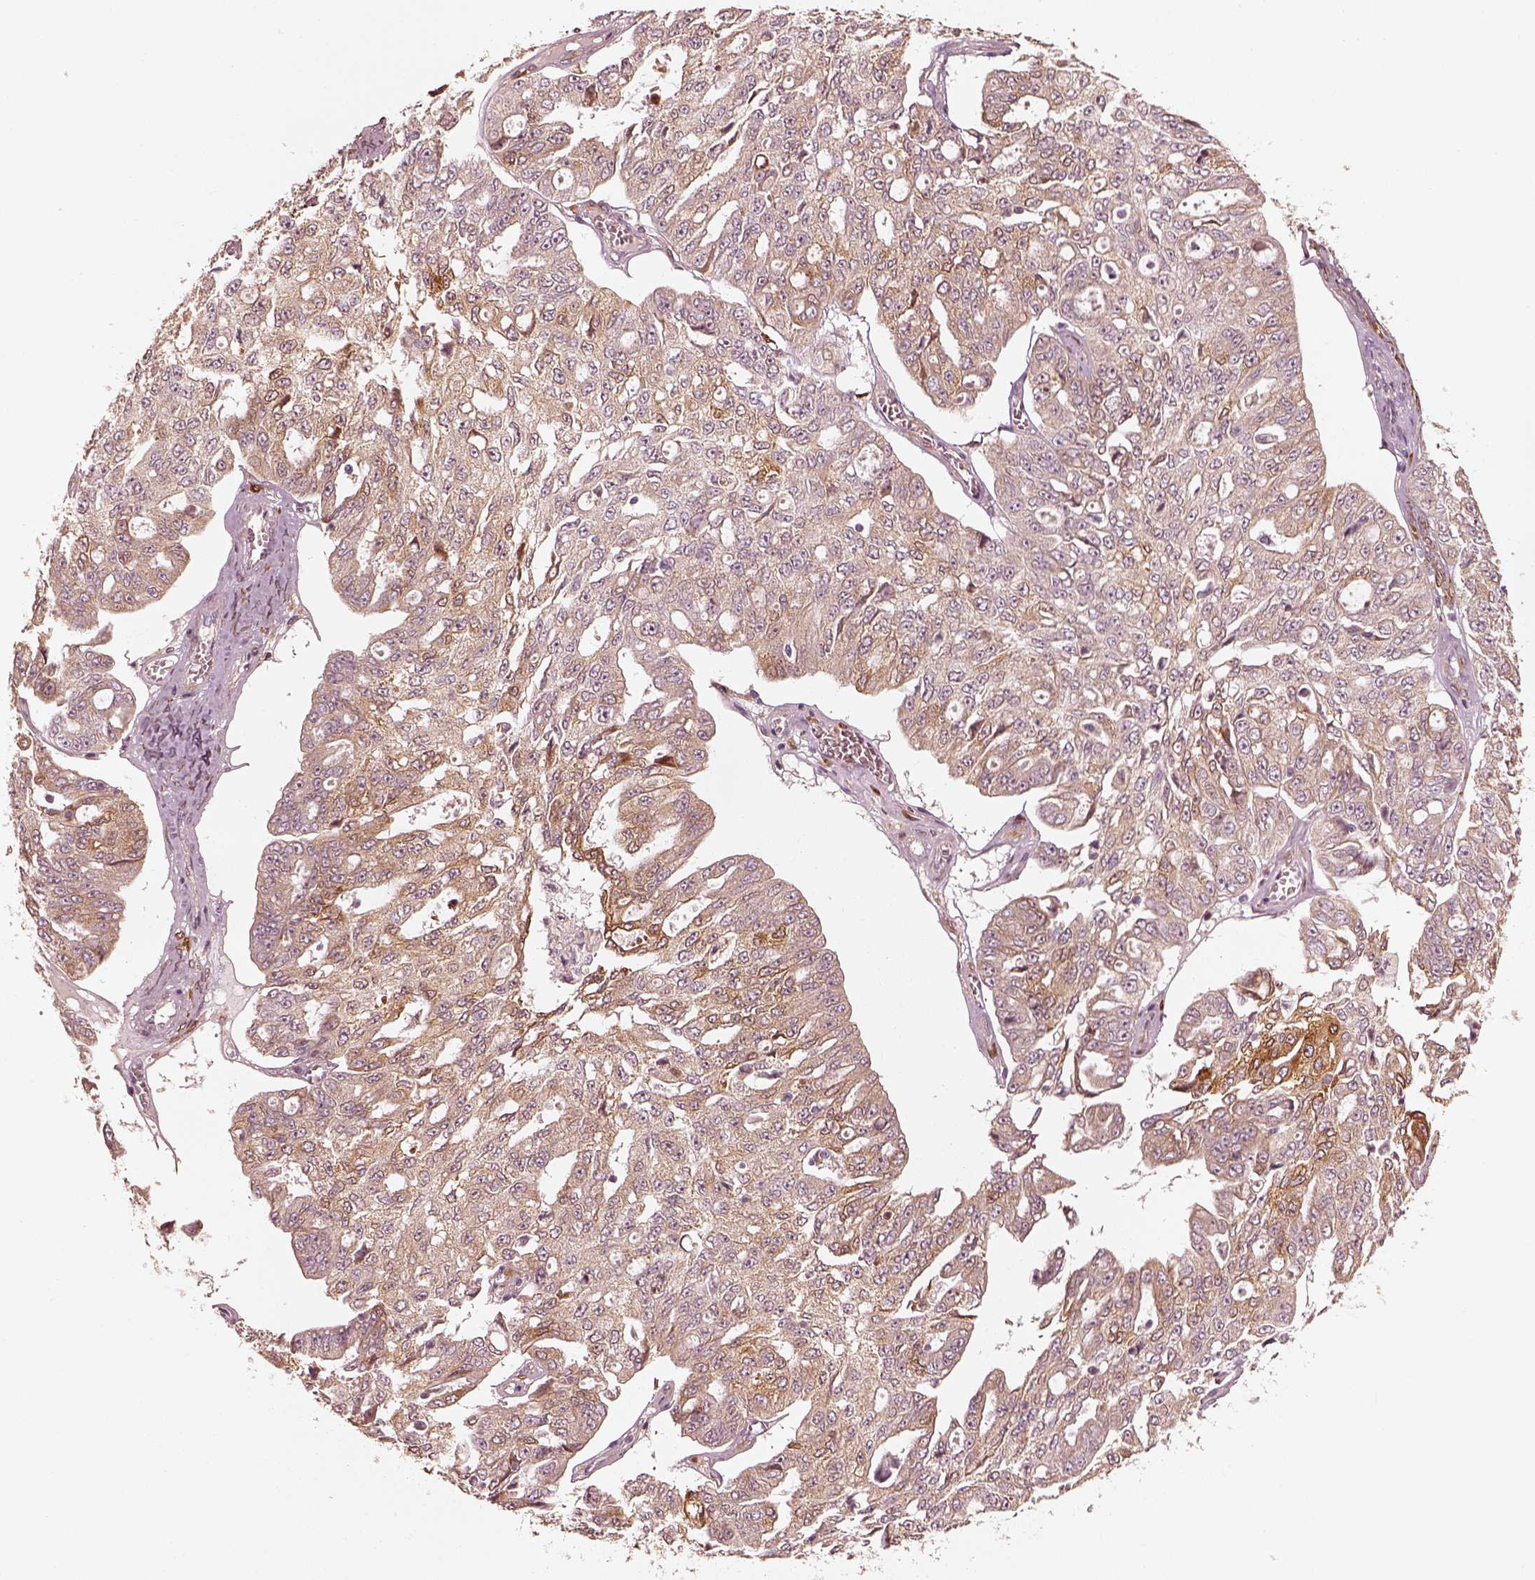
{"staining": {"intensity": "moderate", "quantity": ">75%", "location": "cytoplasmic/membranous"}, "tissue": "ovarian cancer", "cell_type": "Tumor cells", "image_type": "cancer", "snomed": [{"axis": "morphology", "description": "Carcinoma, endometroid"}, {"axis": "topography", "description": "Ovary"}], "caption": "Brown immunohistochemical staining in human ovarian cancer demonstrates moderate cytoplasmic/membranous positivity in approximately >75% of tumor cells.", "gene": "WLS", "patient": {"sex": "female", "age": 65}}